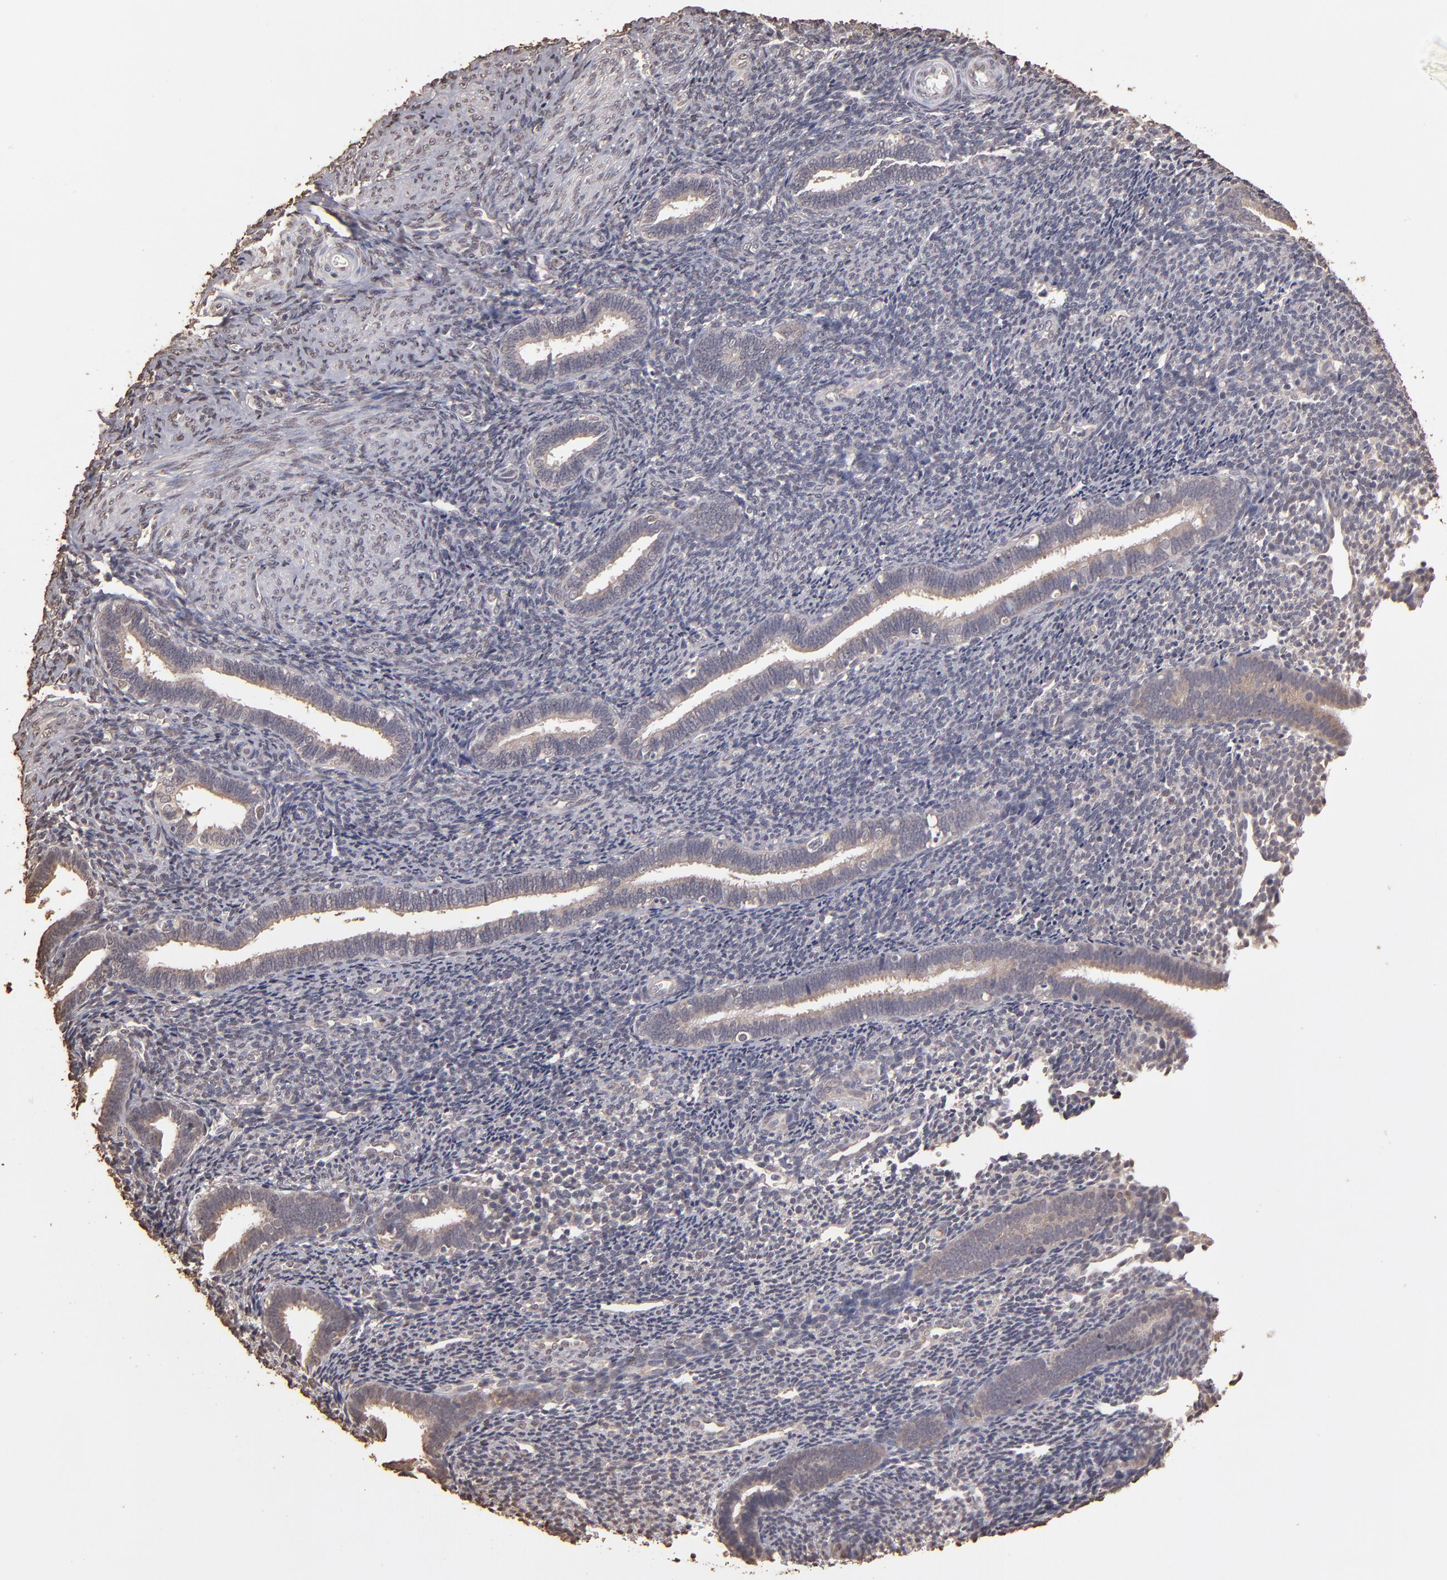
{"staining": {"intensity": "negative", "quantity": "none", "location": "none"}, "tissue": "endometrium", "cell_type": "Cells in endometrial stroma", "image_type": "normal", "snomed": [{"axis": "morphology", "description": "Normal tissue, NOS"}, {"axis": "topography", "description": "Endometrium"}], "caption": "An immunohistochemistry (IHC) photomicrograph of unremarkable endometrium is shown. There is no staining in cells in endometrial stroma of endometrium.", "gene": "OPHN1", "patient": {"sex": "female", "age": 27}}